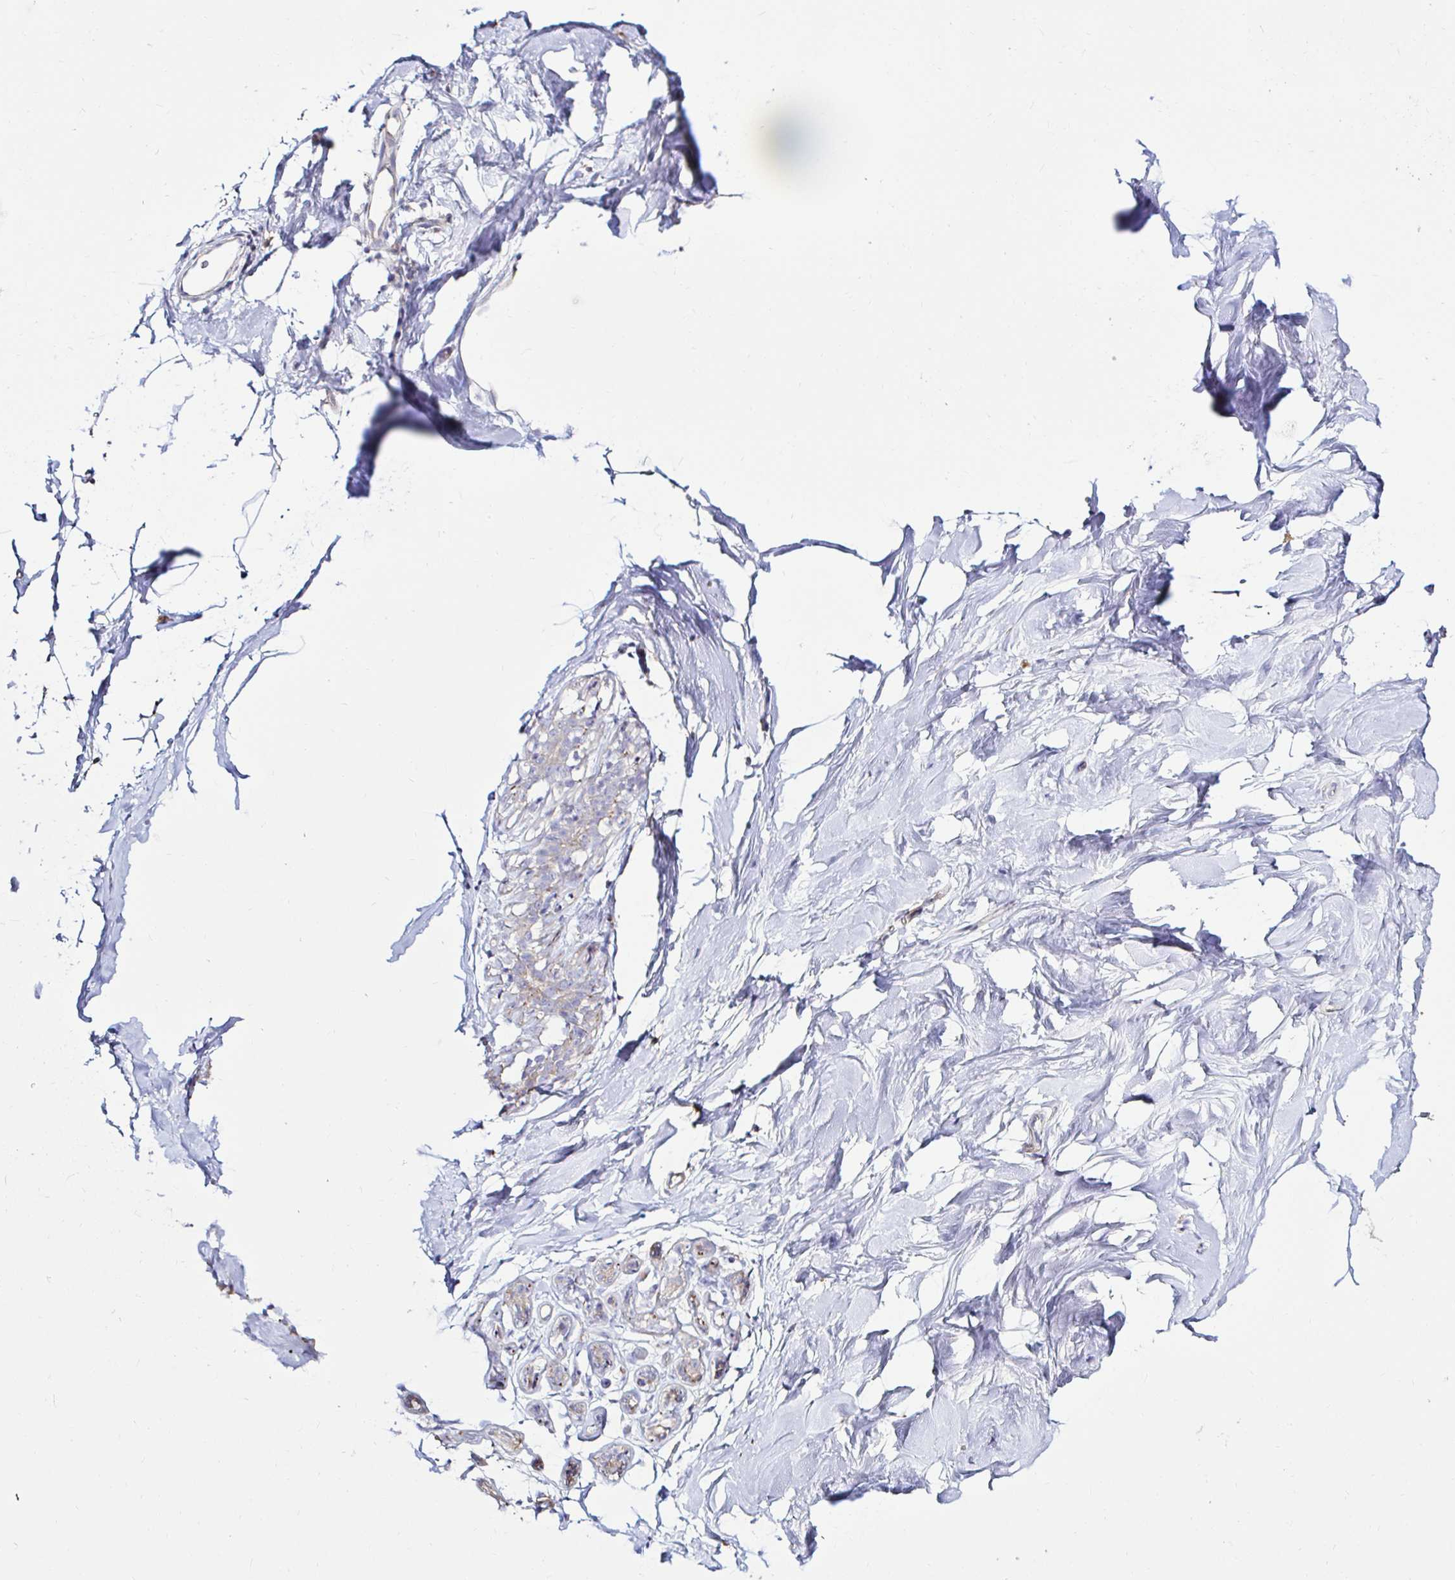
{"staining": {"intensity": "negative", "quantity": "none", "location": "none"}, "tissue": "breast", "cell_type": "Adipocytes", "image_type": "normal", "snomed": [{"axis": "morphology", "description": "Normal tissue, NOS"}, {"axis": "topography", "description": "Breast"}], "caption": "A high-resolution histopathology image shows immunohistochemistry staining of normal breast, which displays no significant staining in adipocytes.", "gene": "GALNS", "patient": {"sex": "female", "age": 32}}